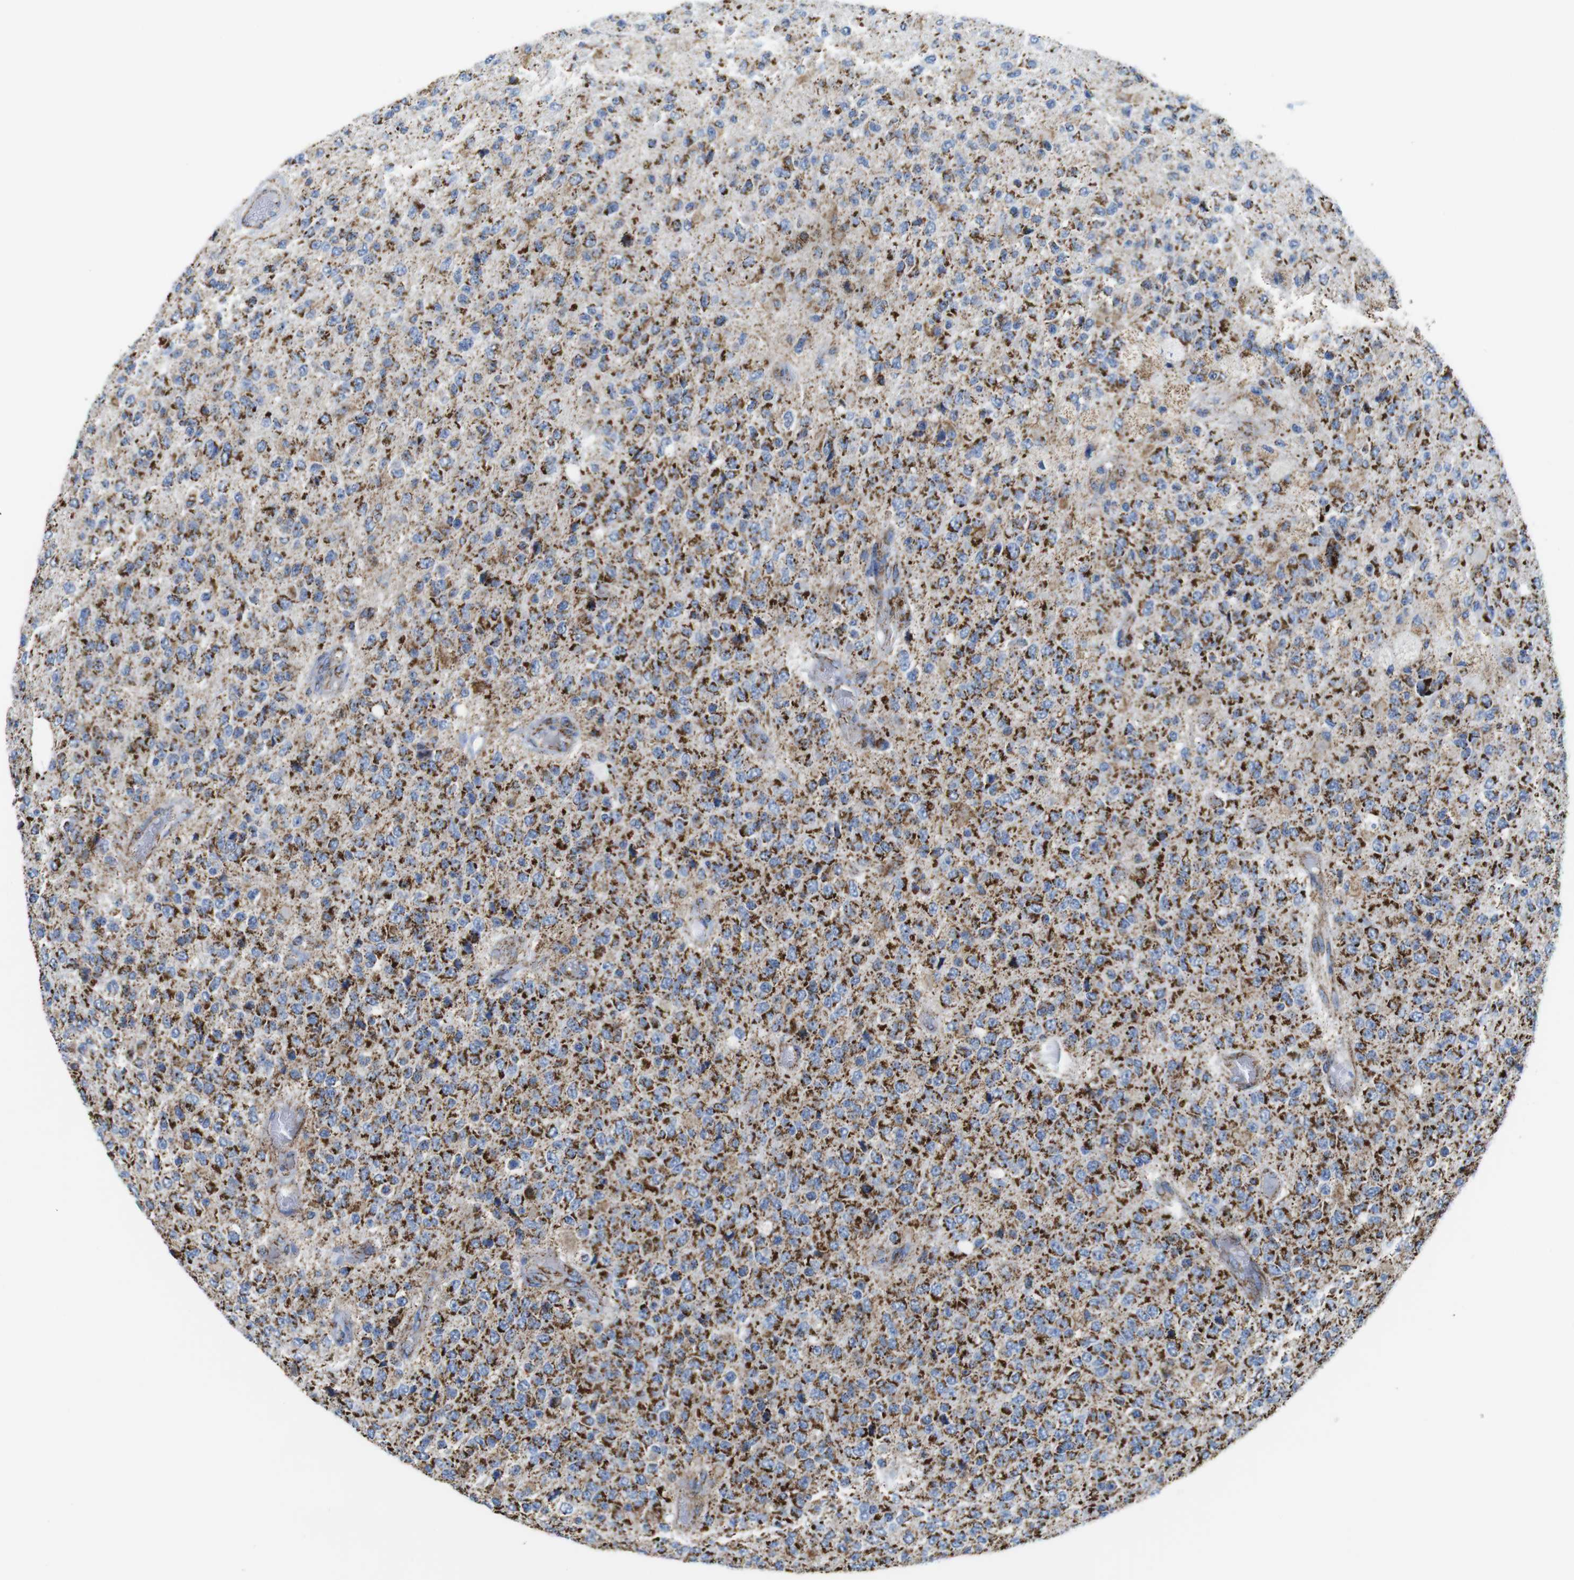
{"staining": {"intensity": "strong", "quantity": ">75%", "location": "cytoplasmic/membranous"}, "tissue": "glioma", "cell_type": "Tumor cells", "image_type": "cancer", "snomed": [{"axis": "morphology", "description": "Glioma, malignant, High grade"}, {"axis": "topography", "description": "pancreas cauda"}], "caption": "Glioma tissue demonstrates strong cytoplasmic/membranous positivity in approximately >75% of tumor cells, visualized by immunohistochemistry. The staining is performed using DAB brown chromogen to label protein expression. The nuclei are counter-stained blue using hematoxylin.", "gene": "ATP5PO", "patient": {"sex": "male", "age": 60}}